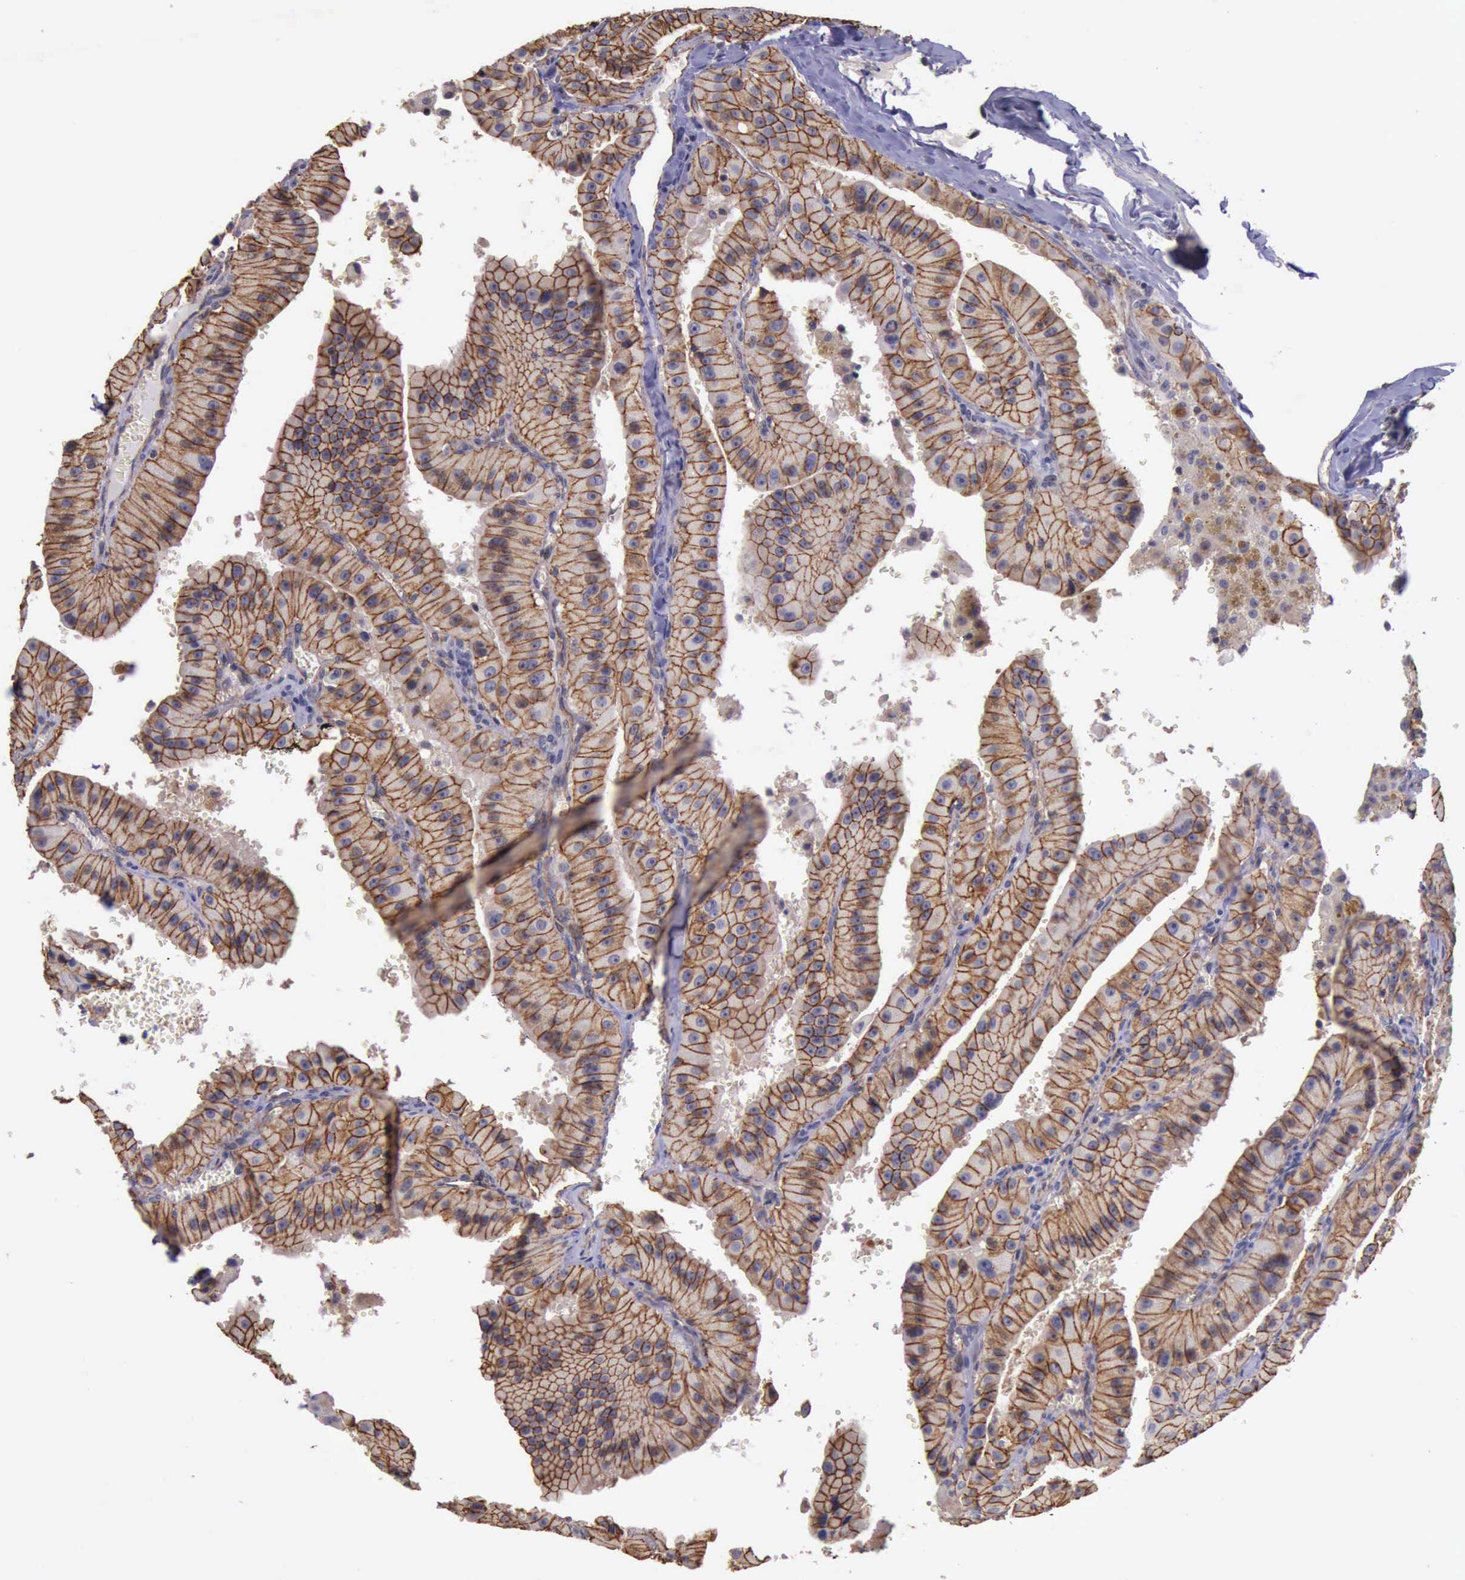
{"staining": {"intensity": "moderate", "quantity": ">75%", "location": "cytoplasmic/membranous"}, "tissue": "thyroid cancer", "cell_type": "Tumor cells", "image_type": "cancer", "snomed": [{"axis": "morphology", "description": "Carcinoma, NOS"}, {"axis": "topography", "description": "Thyroid gland"}], "caption": "Thyroid cancer stained with DAB (3,3'-diaminobenzidine) immunohistochemistry (IHC) reveals medium levels of moderate cytoplasmic/membranous expression in approximately >75% of tumor cells. Ihc stains the protein in brown and the nuclei are stained blue.", "gene": "CTNNB1", "patient": {"sex": "male", "age": 76}}